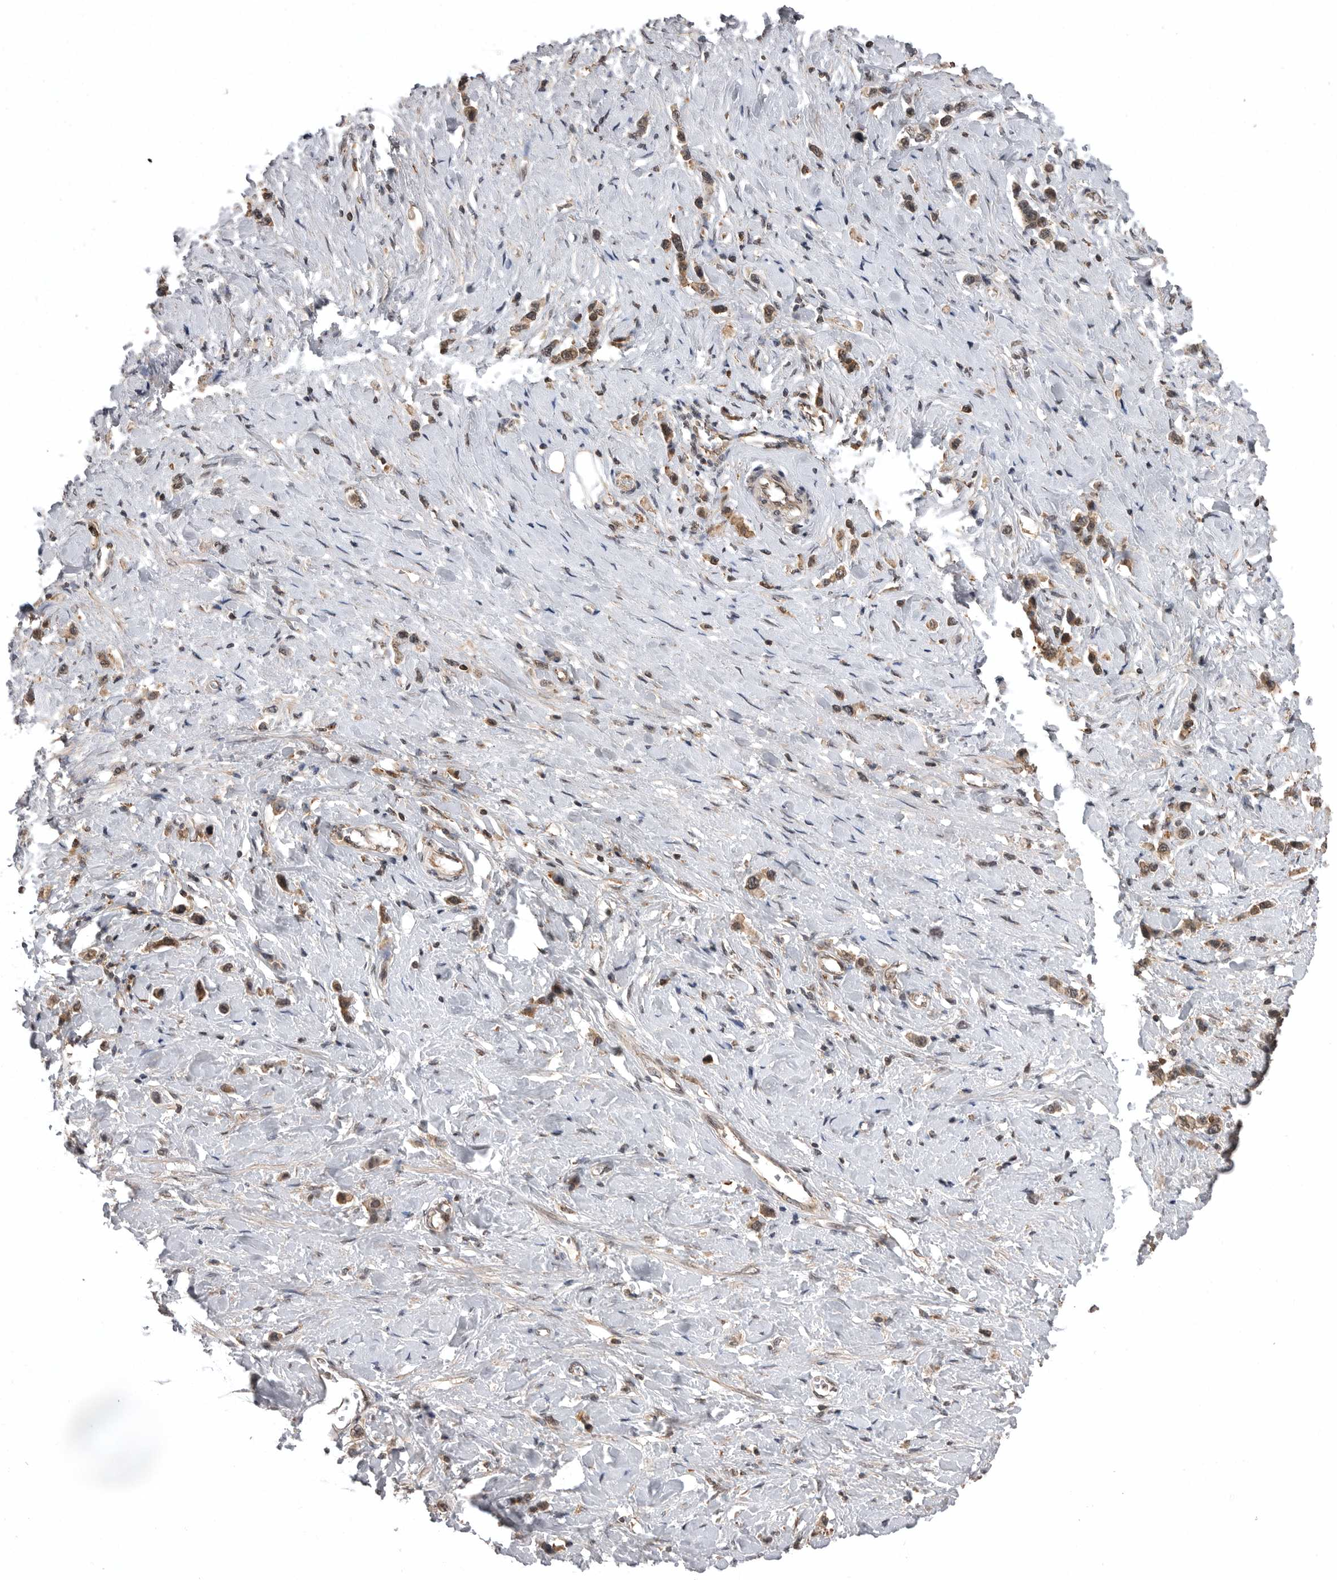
{"staining": {"intensity": "weak", "quantity": ">75%", "location": "cytoplasmic/membranous,nuclear"}, "tissue": "stomach cancer", "cell_type": "Tumor cells", "image_type": "cancer", "snomed": [{"axis": "morphology", "description": "Adenocarcinoma, NOS"}, {"axis": "topography", "description": "Stomach"}], "caption": "Tumor cells demonstrate low levels of weak cytoplasmic/membranous and nuclear staining in about >75% of cells in stomach cancer (adenocarcinoma).", "gene": "AOAH", "patient": {"sex": "female", "age": 65}}